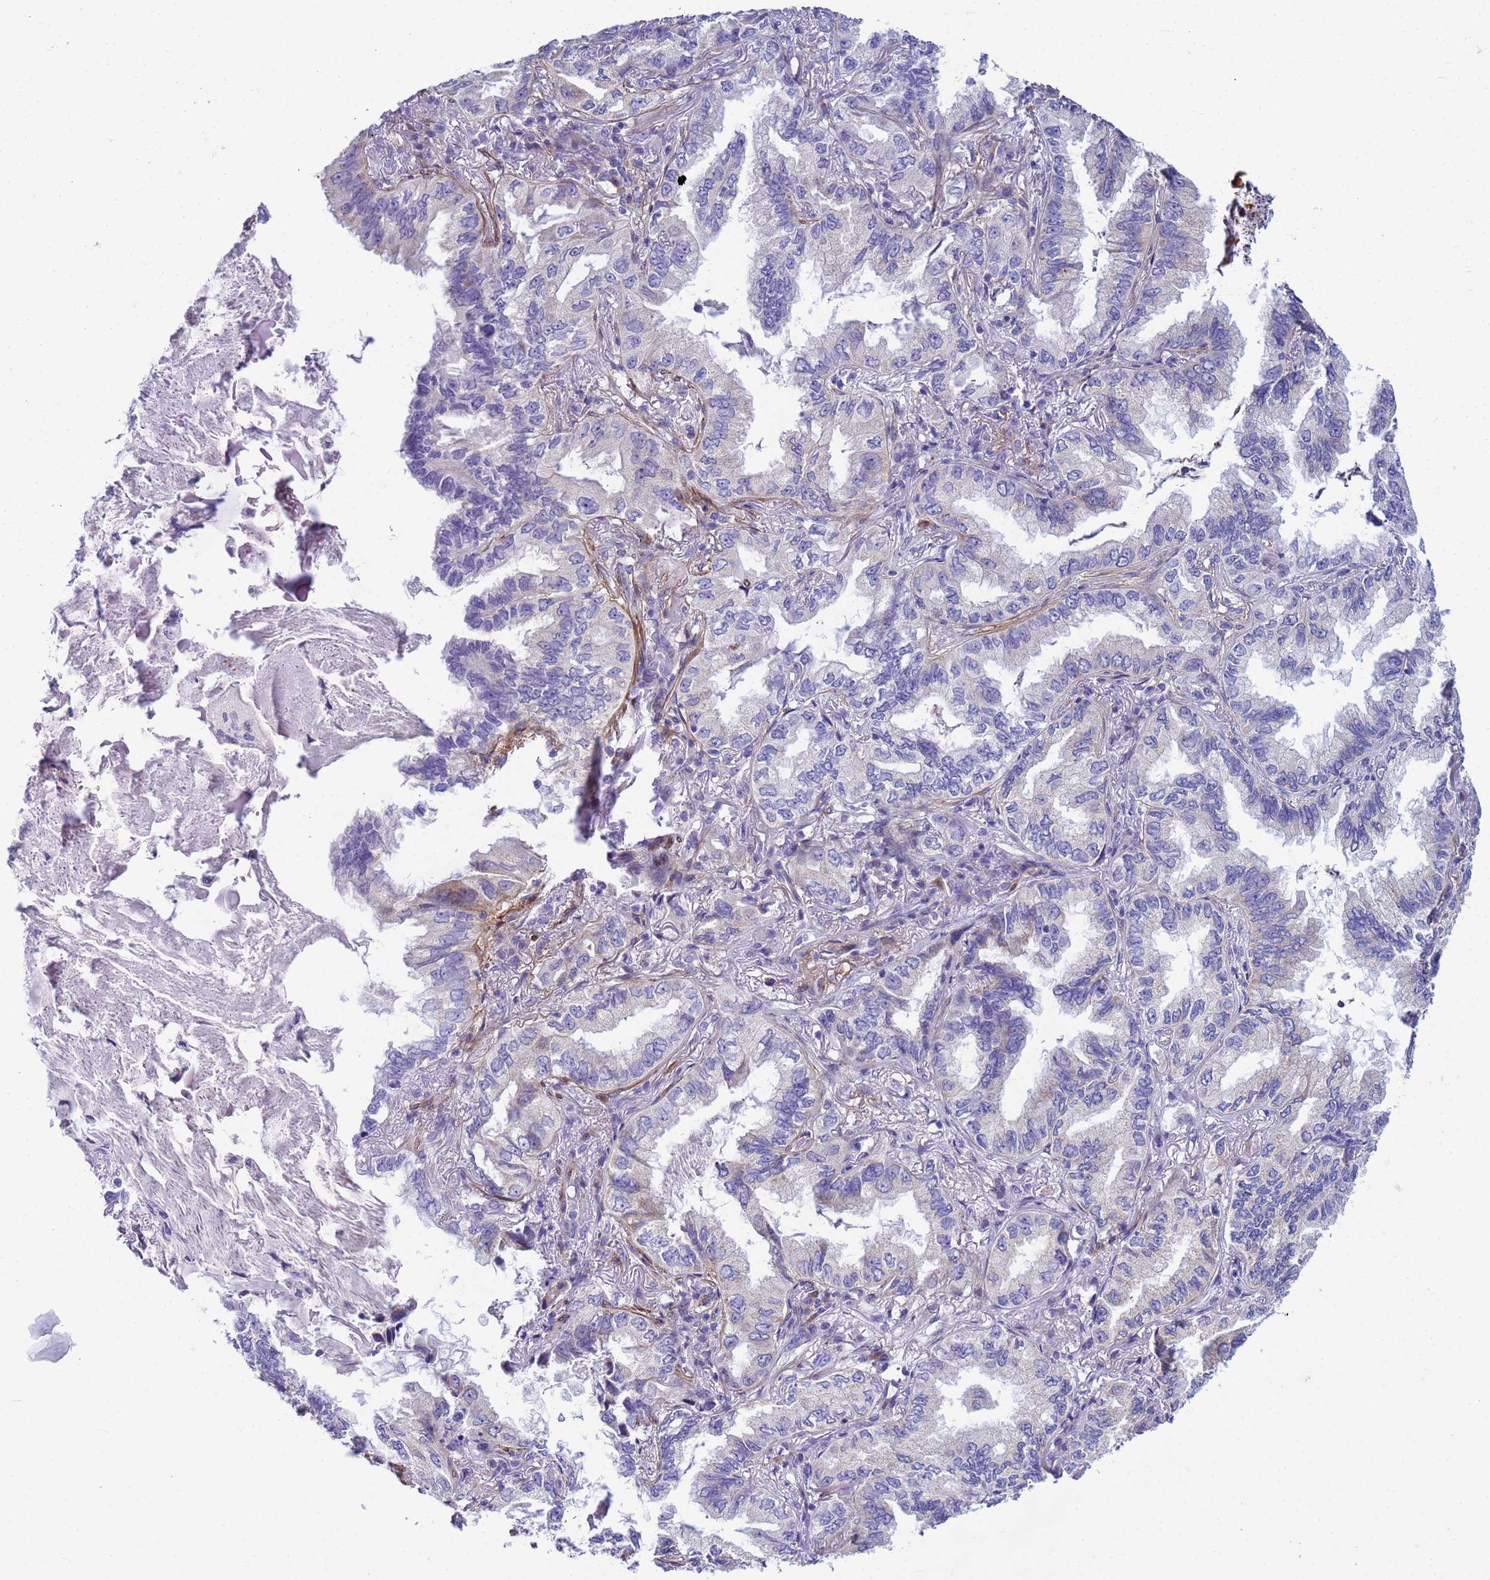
{"staining": {"intensity": "weak", "quantity": "<25%", "location": "cytoplasmic/membranous"}, "tissue": "lung cancer", "cell_type": "Tumor cells", "image_type": "cancer", "snomed": [{"axis": "morphology", "description": "Adenocarcinoma, NOS"}, {"axis": "topography", "description": "Lung"}], "caption": "This is an IHC histopathology image of human lung cancer. There is no staining in tumor cells.", "gene": "P2RX7", "patient": {"sex": "female", "age": 69}}